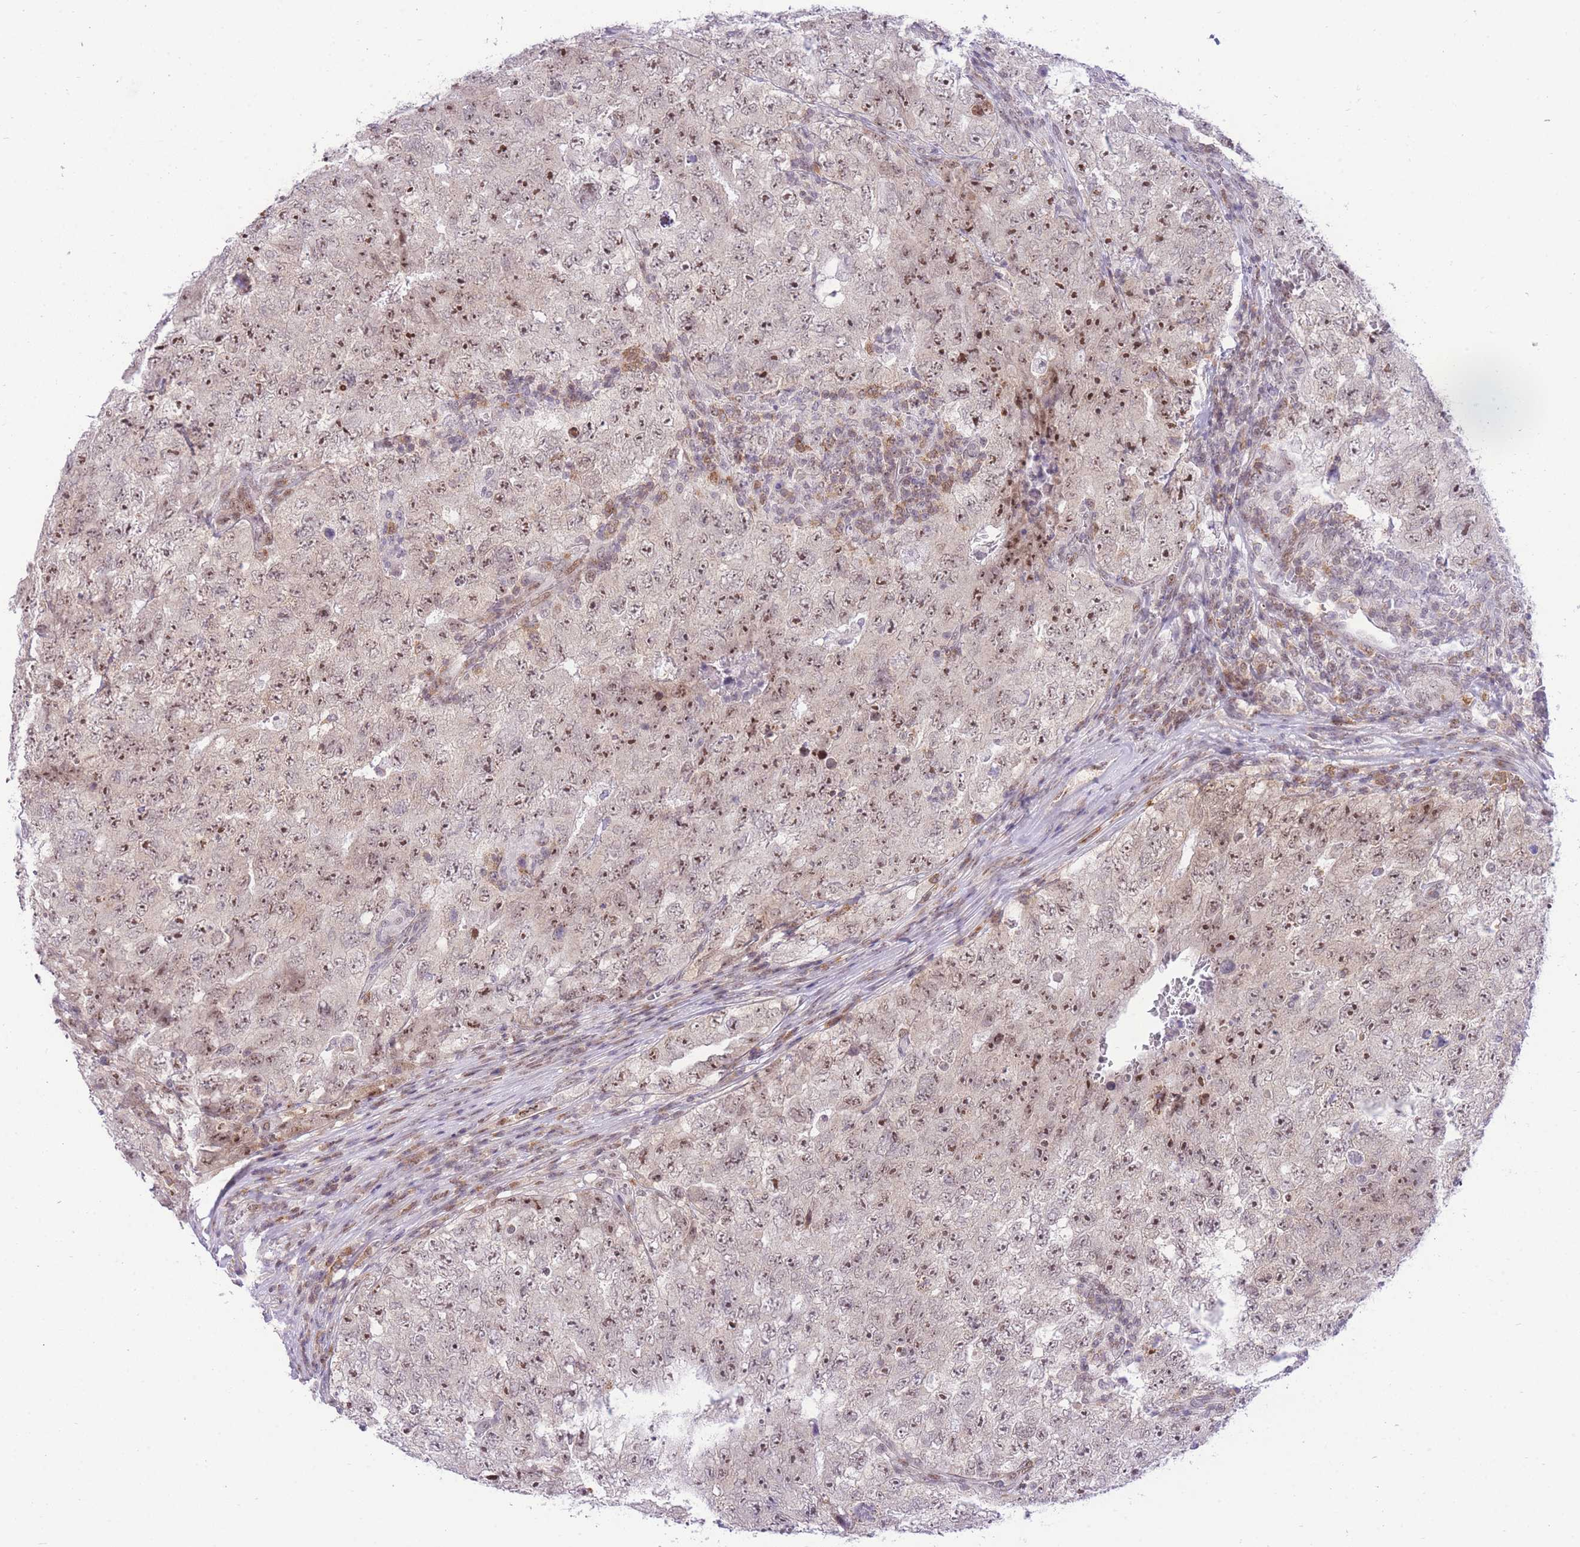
{"staining": {"intensity": "moderate", "quantity": ">75%", "location": "nuclear"}, "tissue": "testis cancer", "cell_type": "Tumor cells", "image_type": "cancer", "snomed": [{"axis": "morphology", "description": "Carcinoma, Embryonal, NOS"}, {"axis": "topography", "description": "Testis"}], "caption": "The histopathology image demonstrates staining of testis cancer, revealing moderate nuclear protein staining (brown color) within tumor cells.", "gene": "STK39", "patient": {"sex": "male", "age": 17}}